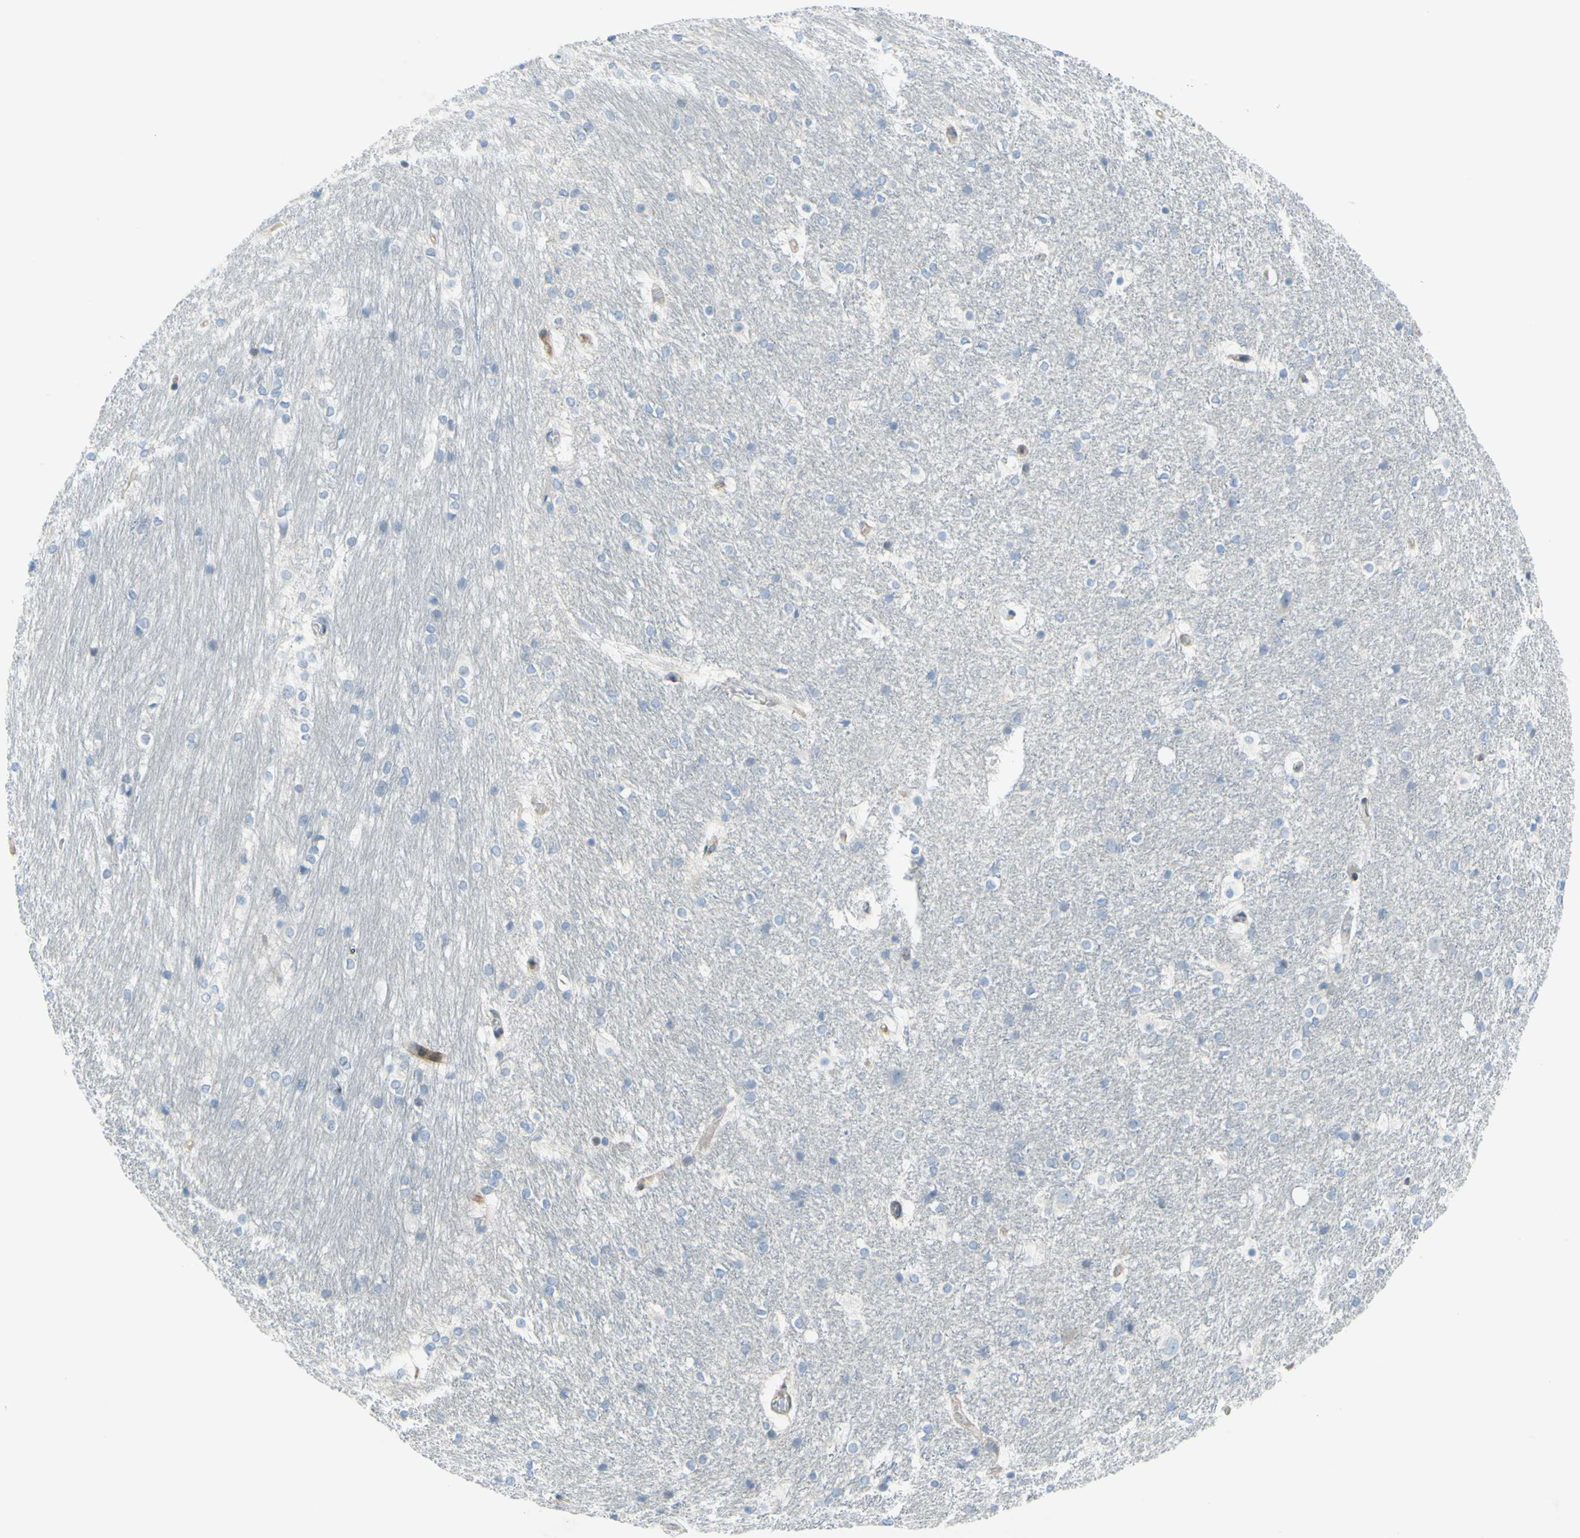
{"staining": {"intensity": "negative", "quantity": "none", "location": "none"}, "tissue": "hippocampus", "cell_type": "Glial cells", "image_type": "normal", "snomed": [{"axis": "morphology", "description": "Normal tissue, NOS"}, {"axis": "topography", "description": "Hippocampus"}], "caption": "High power microscopy image of an immunohistochemistry image of normal hippocampus, revealing no significant positivity in glial cells. (DAB immunohistochemistry (IHC), high magnification).", "gene": "PAK2", "patient": {"sex": "female", "age": 19}}